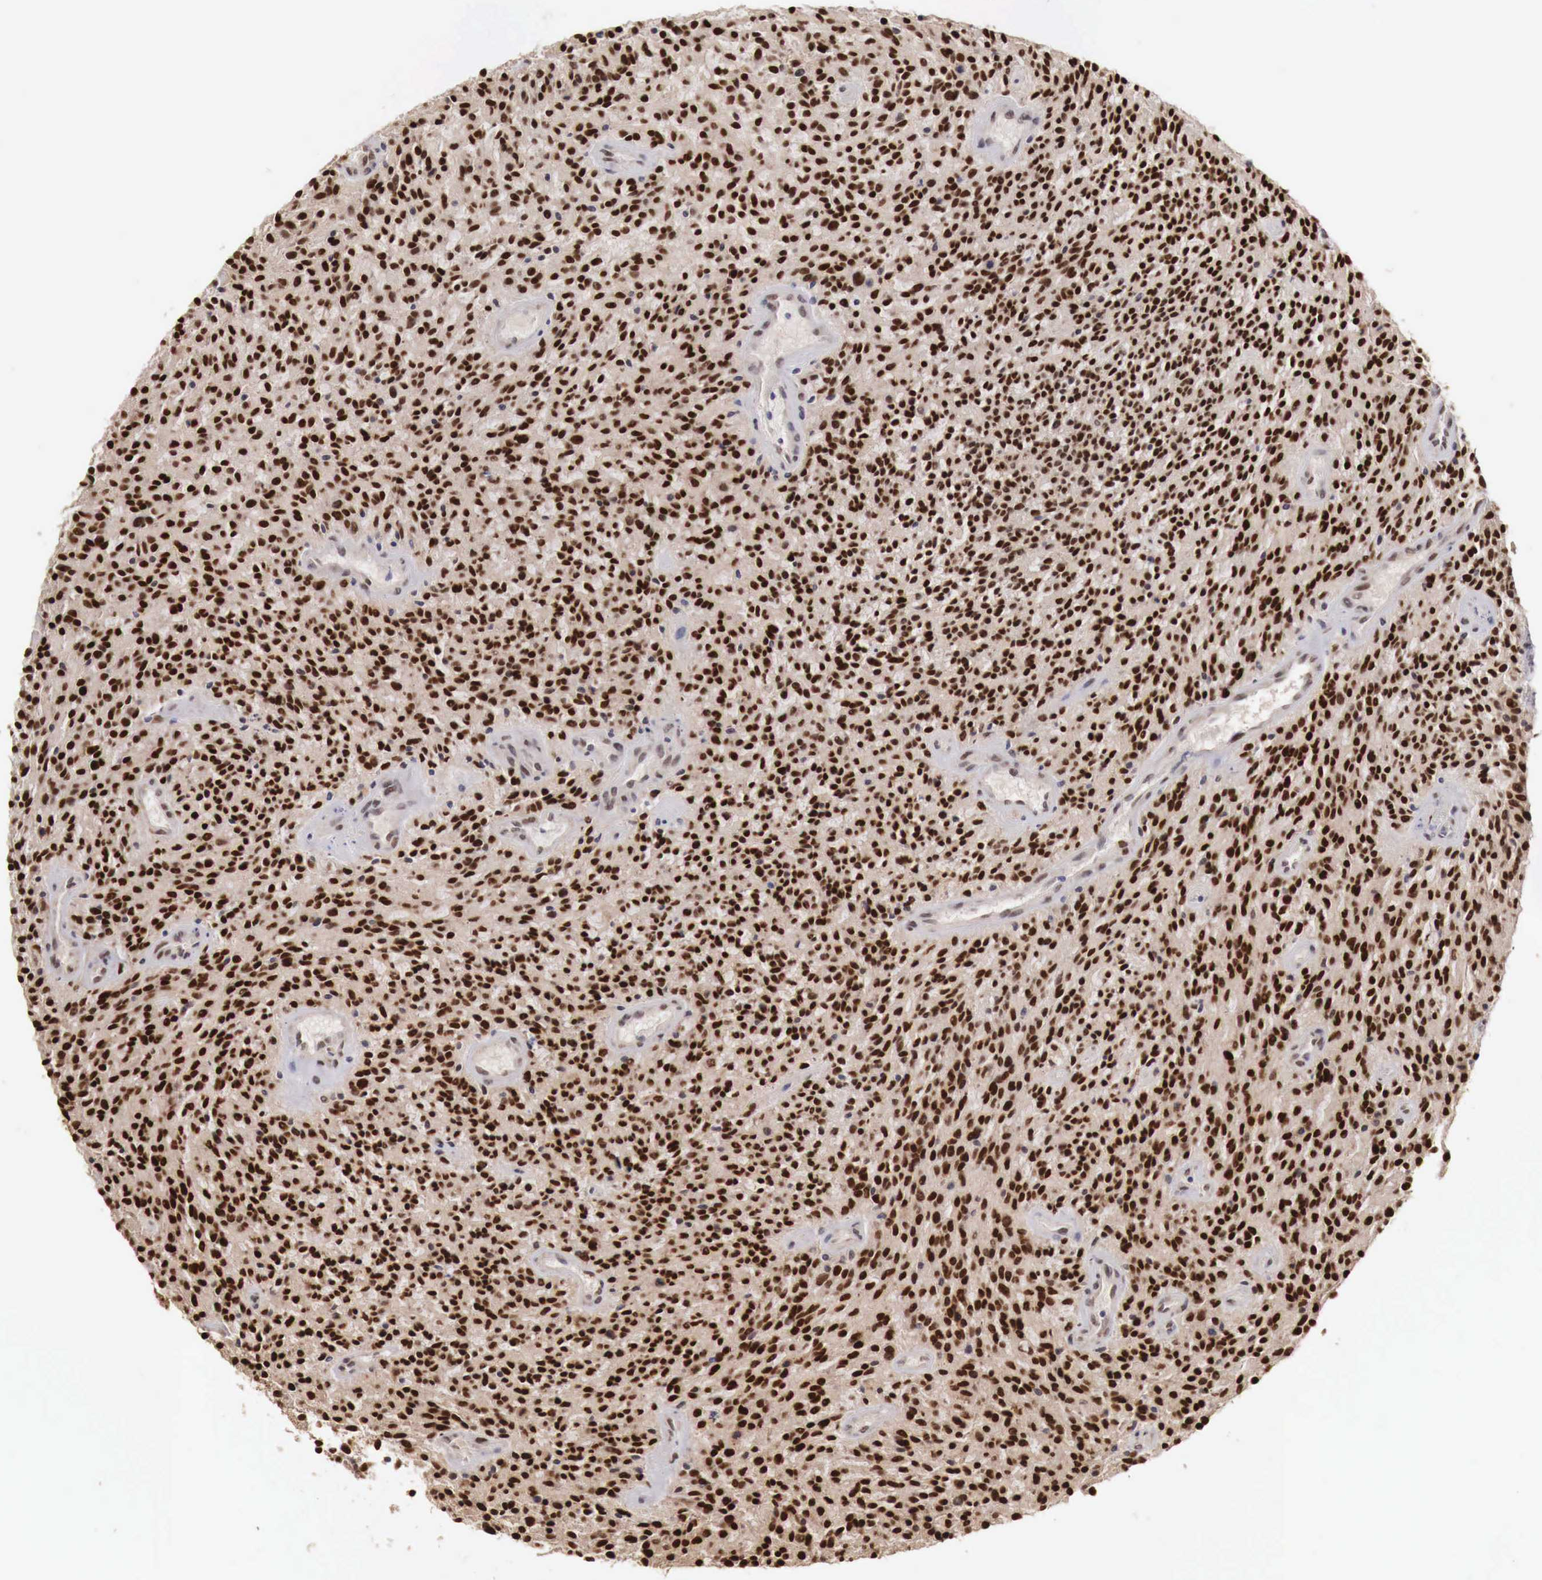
{"staining": {"intensity": "strong", "quantity": ">75%", "location": "nuclear"}, "tissue": "glioma", "cell_type": "Tumor cells", "image_type": "cancer", "snomed": [{"axis": "morphology", "description": "Glioma, malignant, High grade"}, {"axis": "topography", "description": "Brain"}], "caption": "Immunohistochemistry (DAB (3,3'-diaminobenzidine)) staining of malignant glioma (high-grade) exhibits strong nuclear protein expression in about >75% of tumor cells.", "gene": "KHDRBS2", "patient": {"sex": "female", "age": 13}}